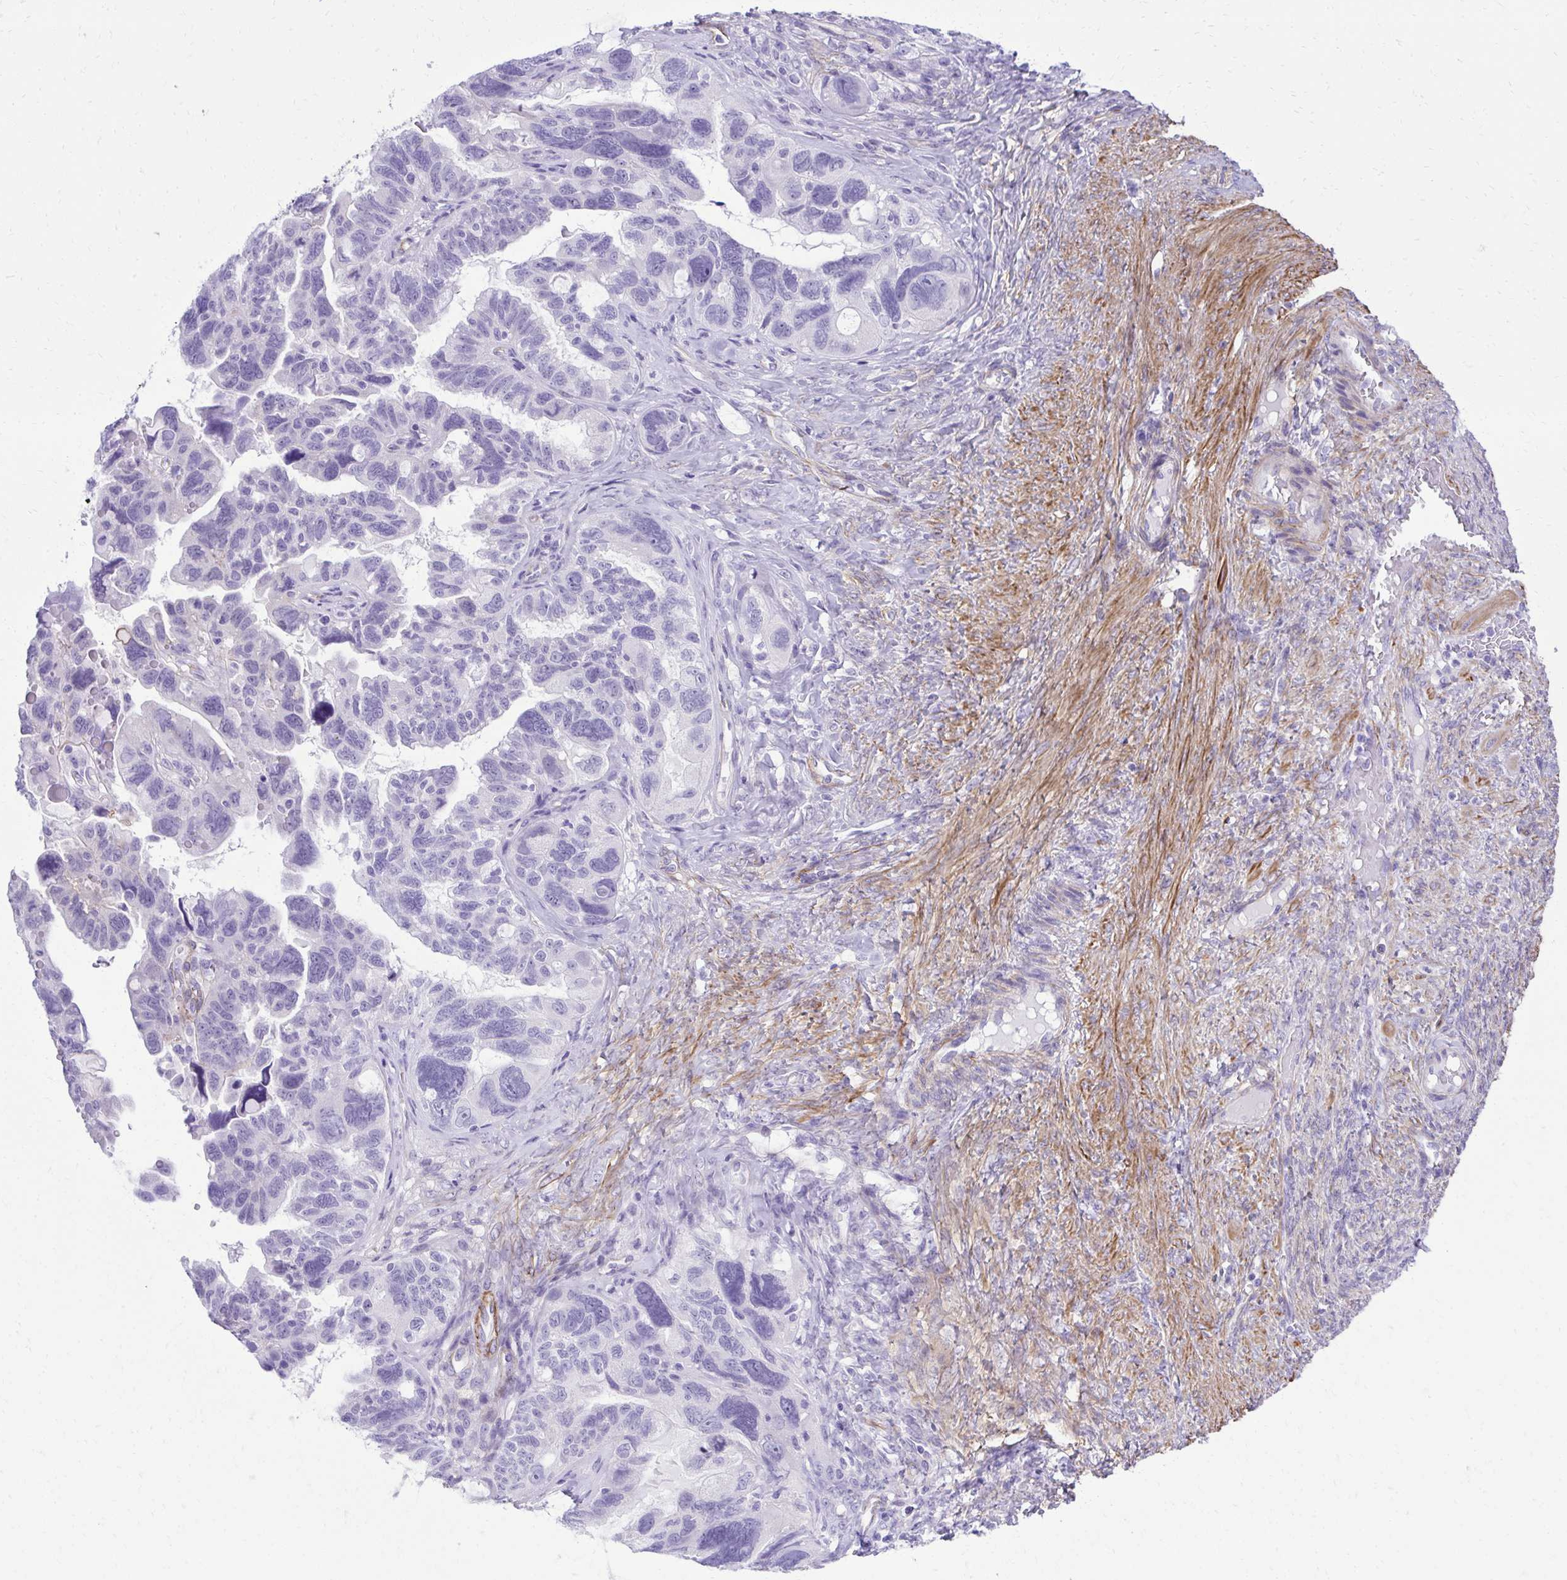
{"staining": {"intensity": "negative", "quantity": "none", "location": "none"}, "tissue": "ovarian cancer", "cell_type": "Tumor cells", "image_type": "cancer", "snomed": [{"axis": "morphology", "description": "Cystadenocarcinoma, serous, NOS"}, {"axis": "topography", "description": "Ovary"}], "caption": "IHC image of ovarian cancer stained for a protein (brown), which reveals no positivity in tumor cells.", "gene": "PITPNM3", "patient": {"sex": "female", "age": 60}}